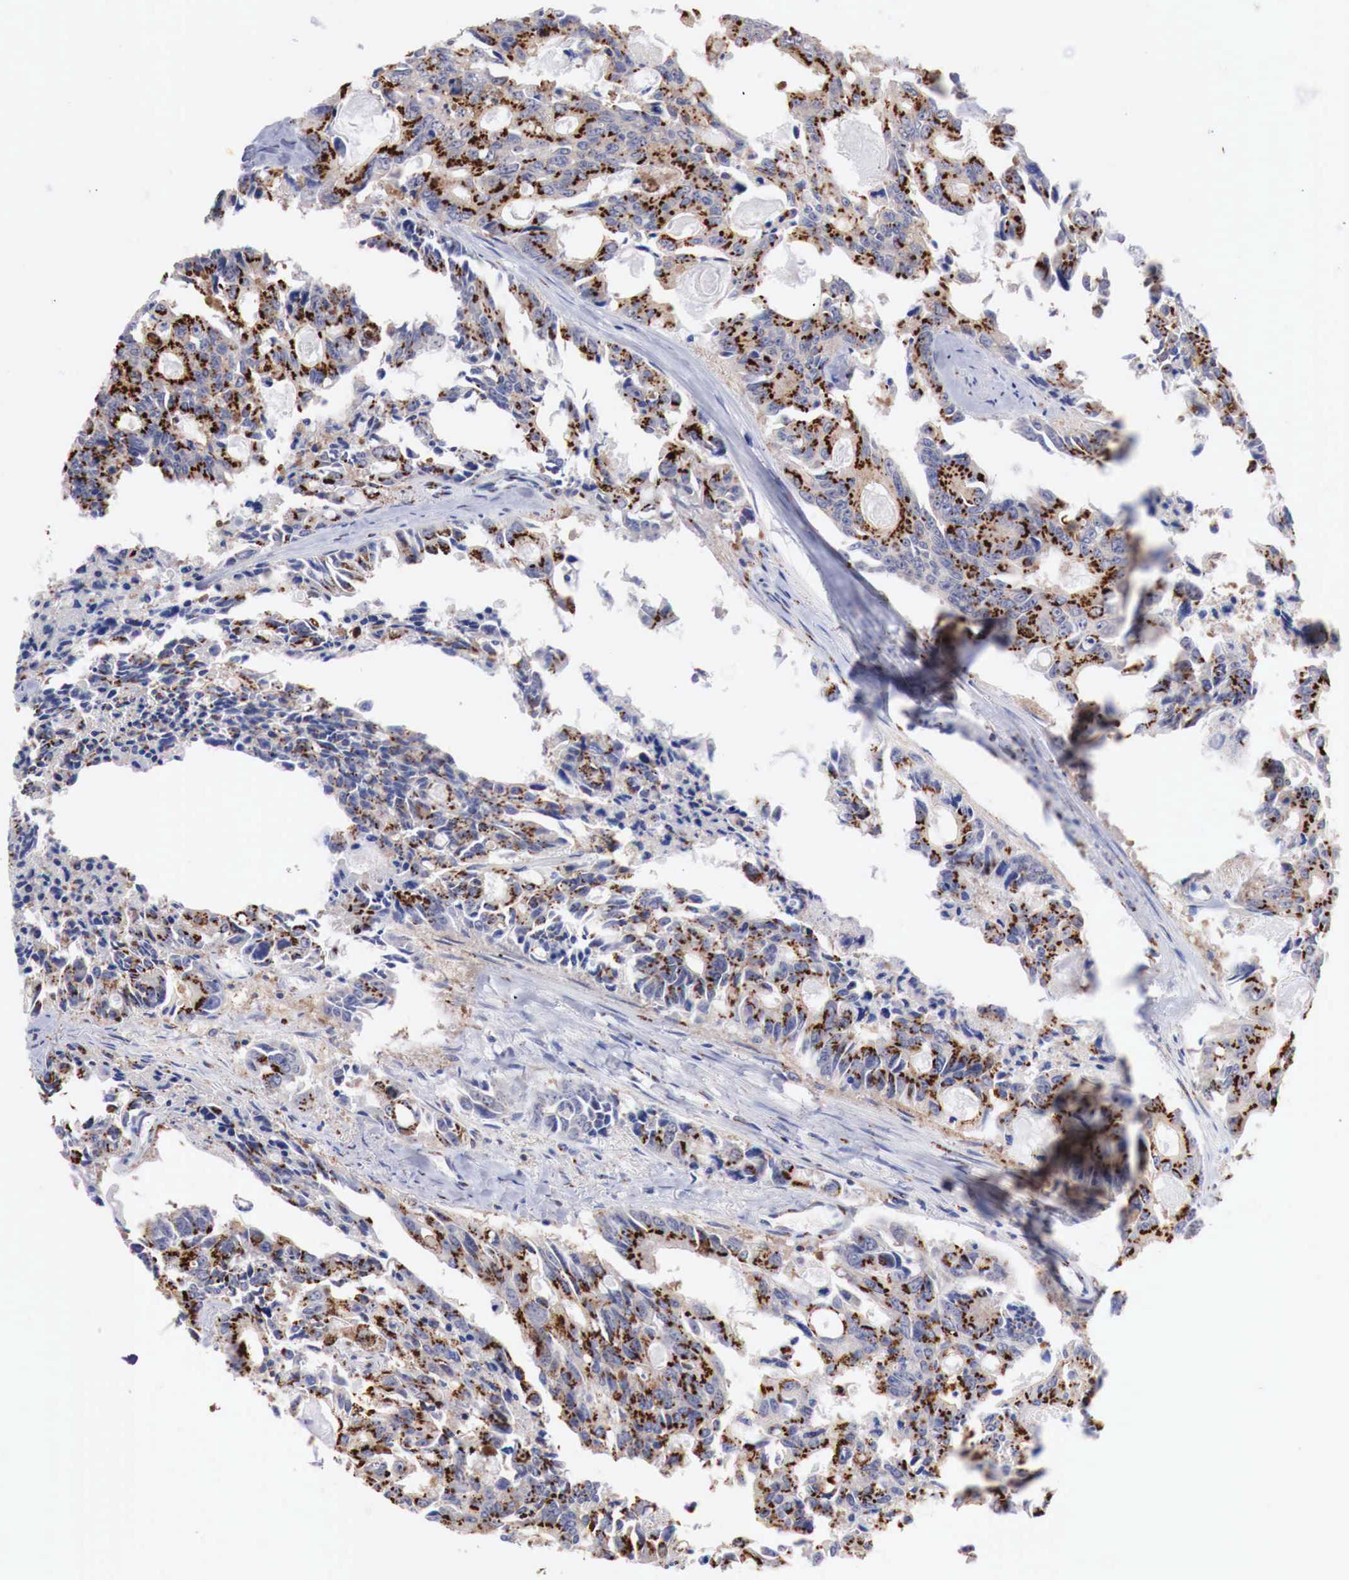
{"staining": {"intensity": "moderate", "quantity": ">75%", "location": "cytoplasmic/membranous"}, "tissue": "colorectal cancer", "cell_type": "Tumor cells", "image_type": "cancer", "snomed": [{"axis": "morphology", "description": "Adenocarcinoma, NOS"}, {"axis": "topography", "description": "Rectum"}], "caption": "IHC histopathology image of colorectal cancer stained for a protein (brown), which reveals medium levels of moderate cytoplasmic/membranous staining in about >75% of tumor cells.", "gene": "SYAP1", "patient": {"sex": "male", "age": 76}}